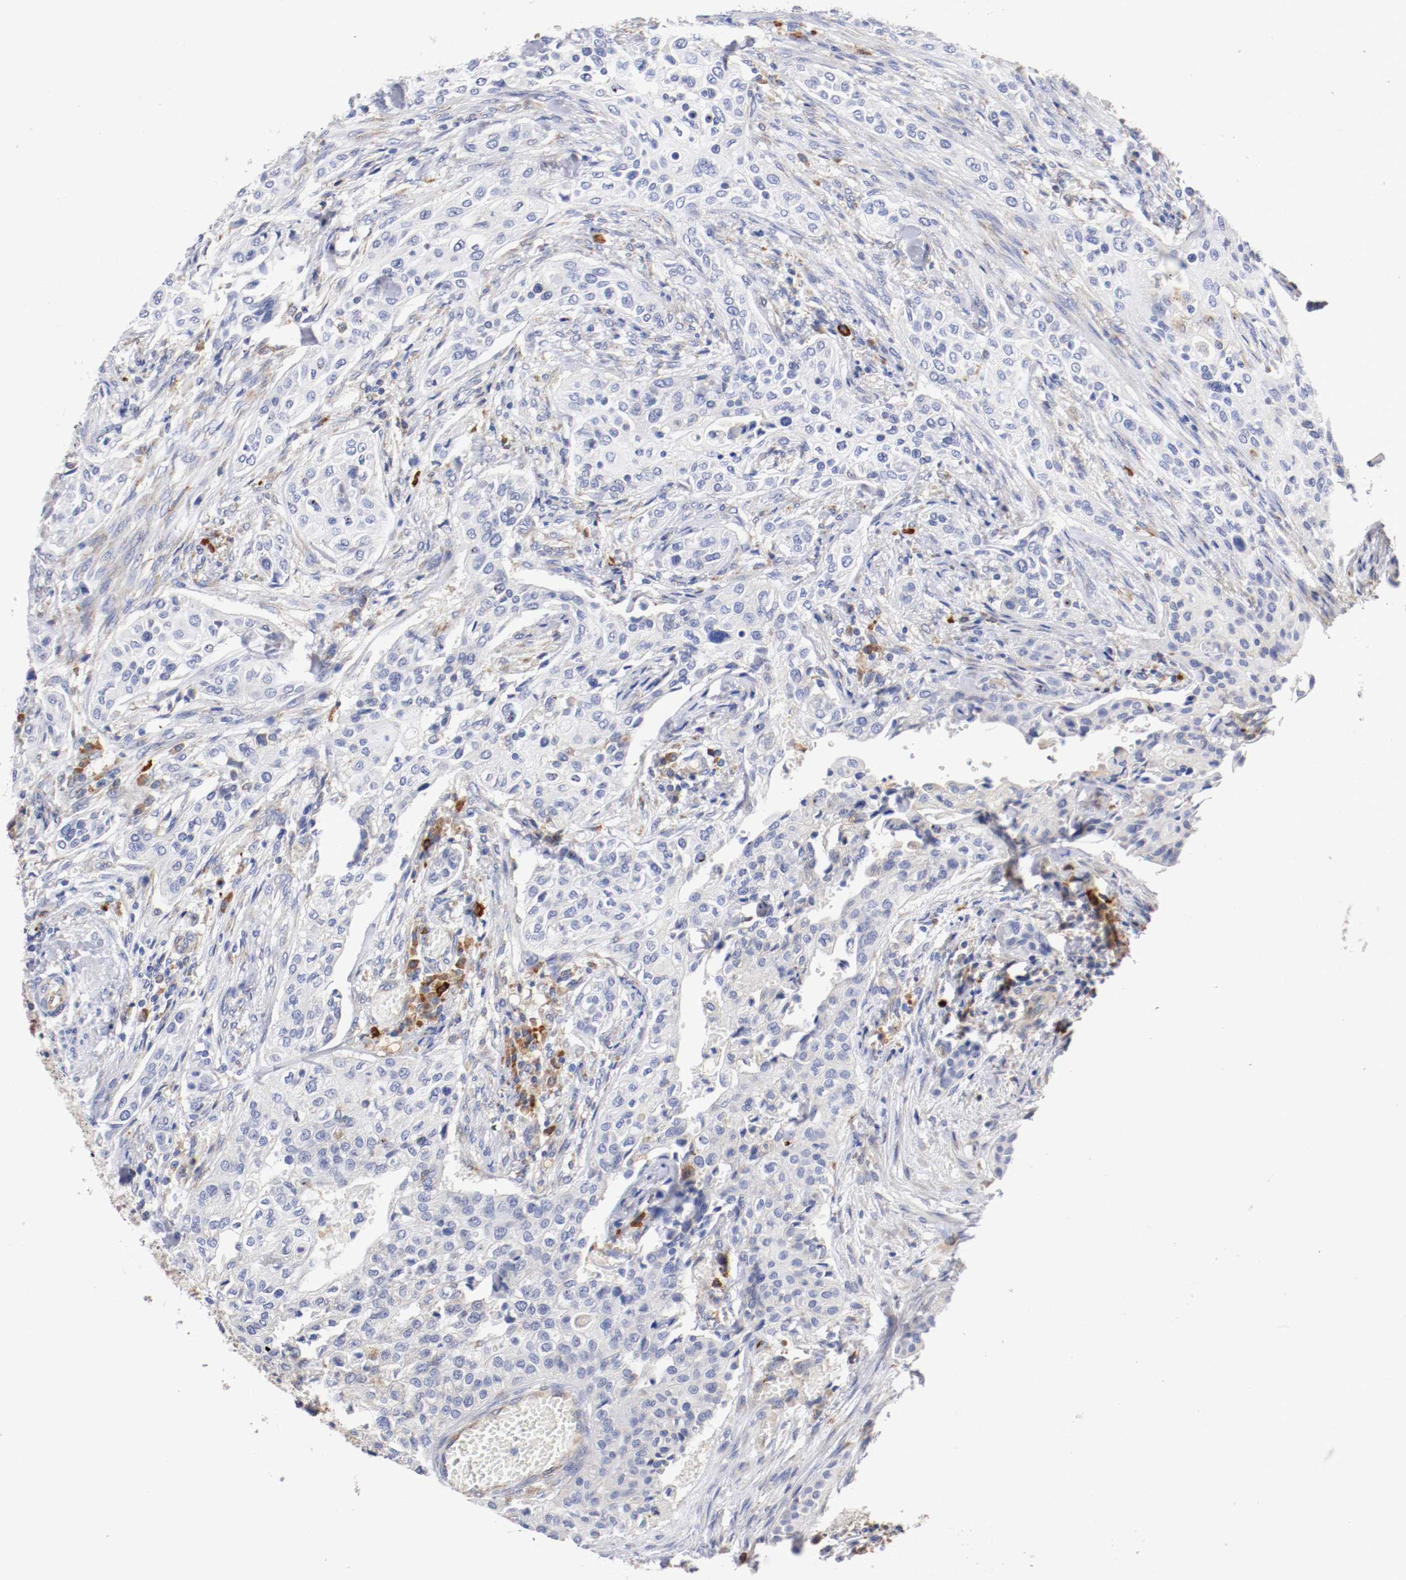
{"staining": {"intensity": "weak", "quantity": "<25%", "location": "cytoplasmic/membranous"}, "tissue": "urothelial cancer", "cell_type": "Tumor cells", "image_type": "cancer", "snomed": [{"axis": "morphology", "description": "Urothelial carcinoma, High grade"}, {"axis": "topography", "description": "Urinary bladder"}], "caption": "Tumor cells are negative for brown protein staining in high-grade urothelial carcinoma.", "gene": "TRAF2", "patient": {"sex": "male", "age": 74}}